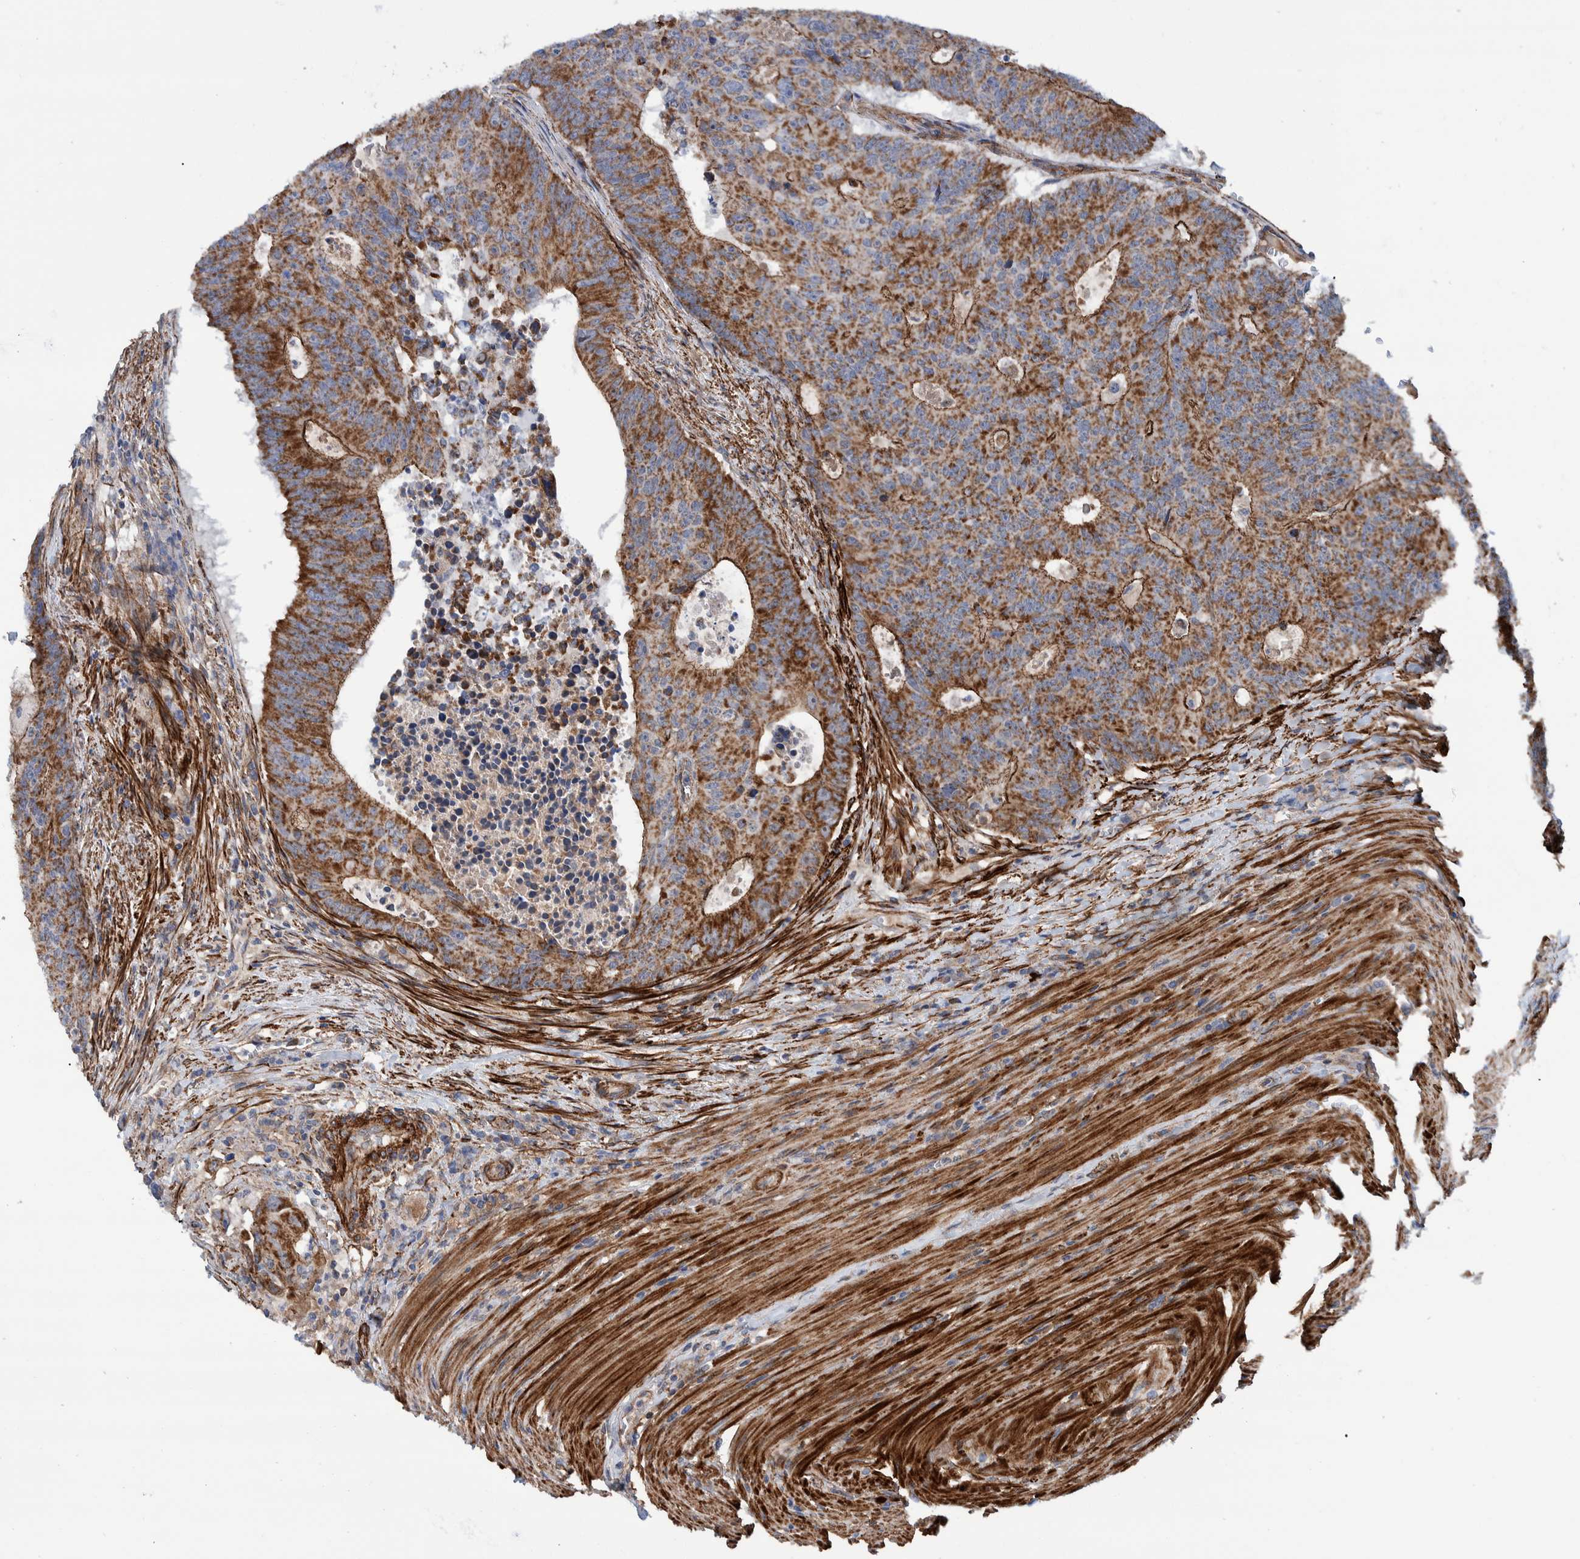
{"staining": {"intensity": "strong", "quantity": "25%-75%", "location": "cytoplasmic/membranous"}, "tissue": "colorectal cancer", "cell_type": "Tumor cells", "image_type": "cancer", "snomed": [{"axis": "morphology", "description": "Adenocarcinoma, NOS"}, {"axis": "topography", "description": "Colon"}], "caption": "Tumor cells reveal strong cytoplasmic/membranous positivity in approximately 25%-75% of cells in colorectal cancer (adenocarcinoma). Nuclei are stained in blue.", "gene": "SLC25A10", "patient": {"sex": "male", "age": 87}}